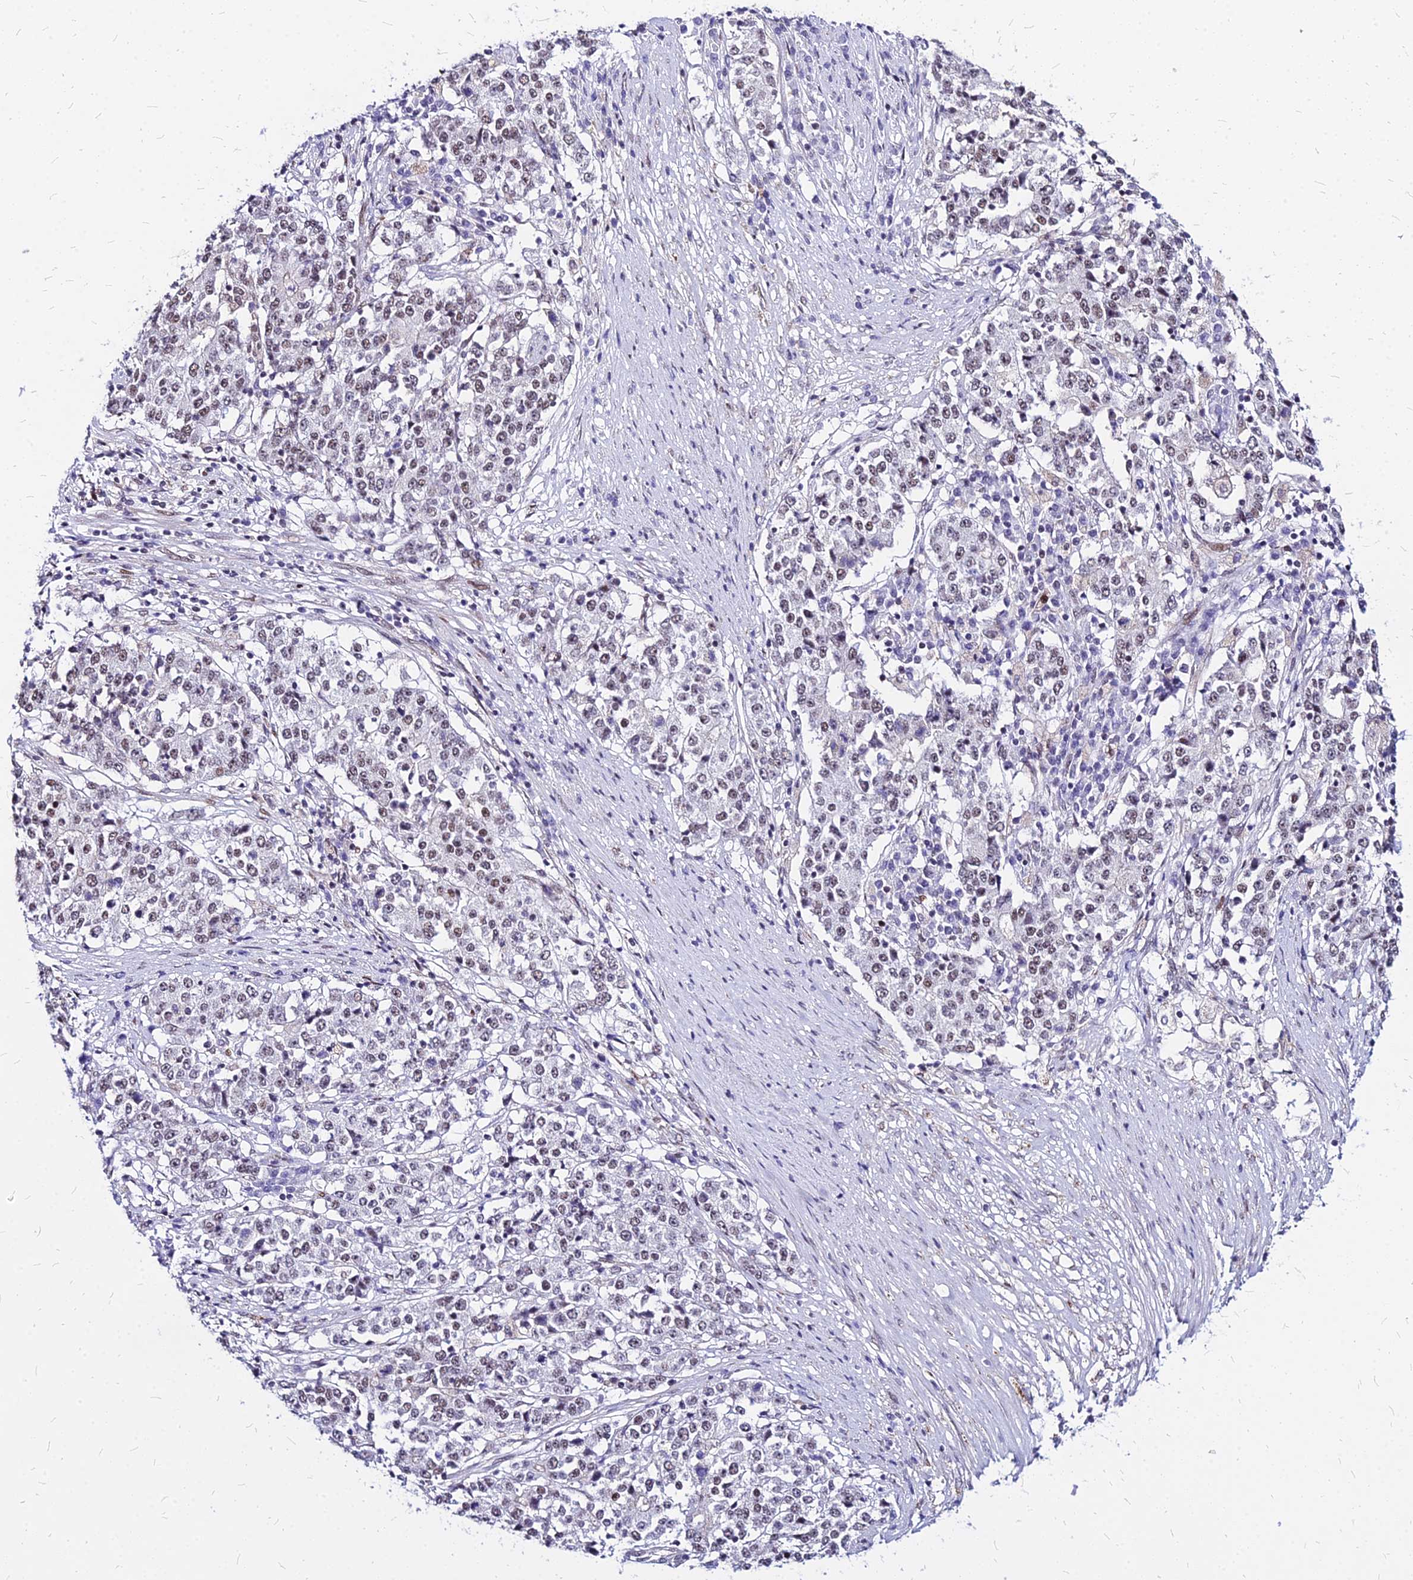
{"staining": {"intensity": "weak", "quantity": "25%-75%", "location": "nuclear"}, "tissue": "stomach cancer", "cell_type": "Tumor cells", "image_type": "cancer", "snomed": [{"axis": "morphology", "description": "Adenocarcinoma, NOS"}, {"axis": "topography", "description": "Stomach"}], "caption": "Stomach cancer (adenocarcinoma) was stained to show a protein in brown. There is low levels of weak nuclear positivity in about 25%-75% of tumor cells.", "gene": "FDX2", "patient": {"sex": "male", "age": 59}}